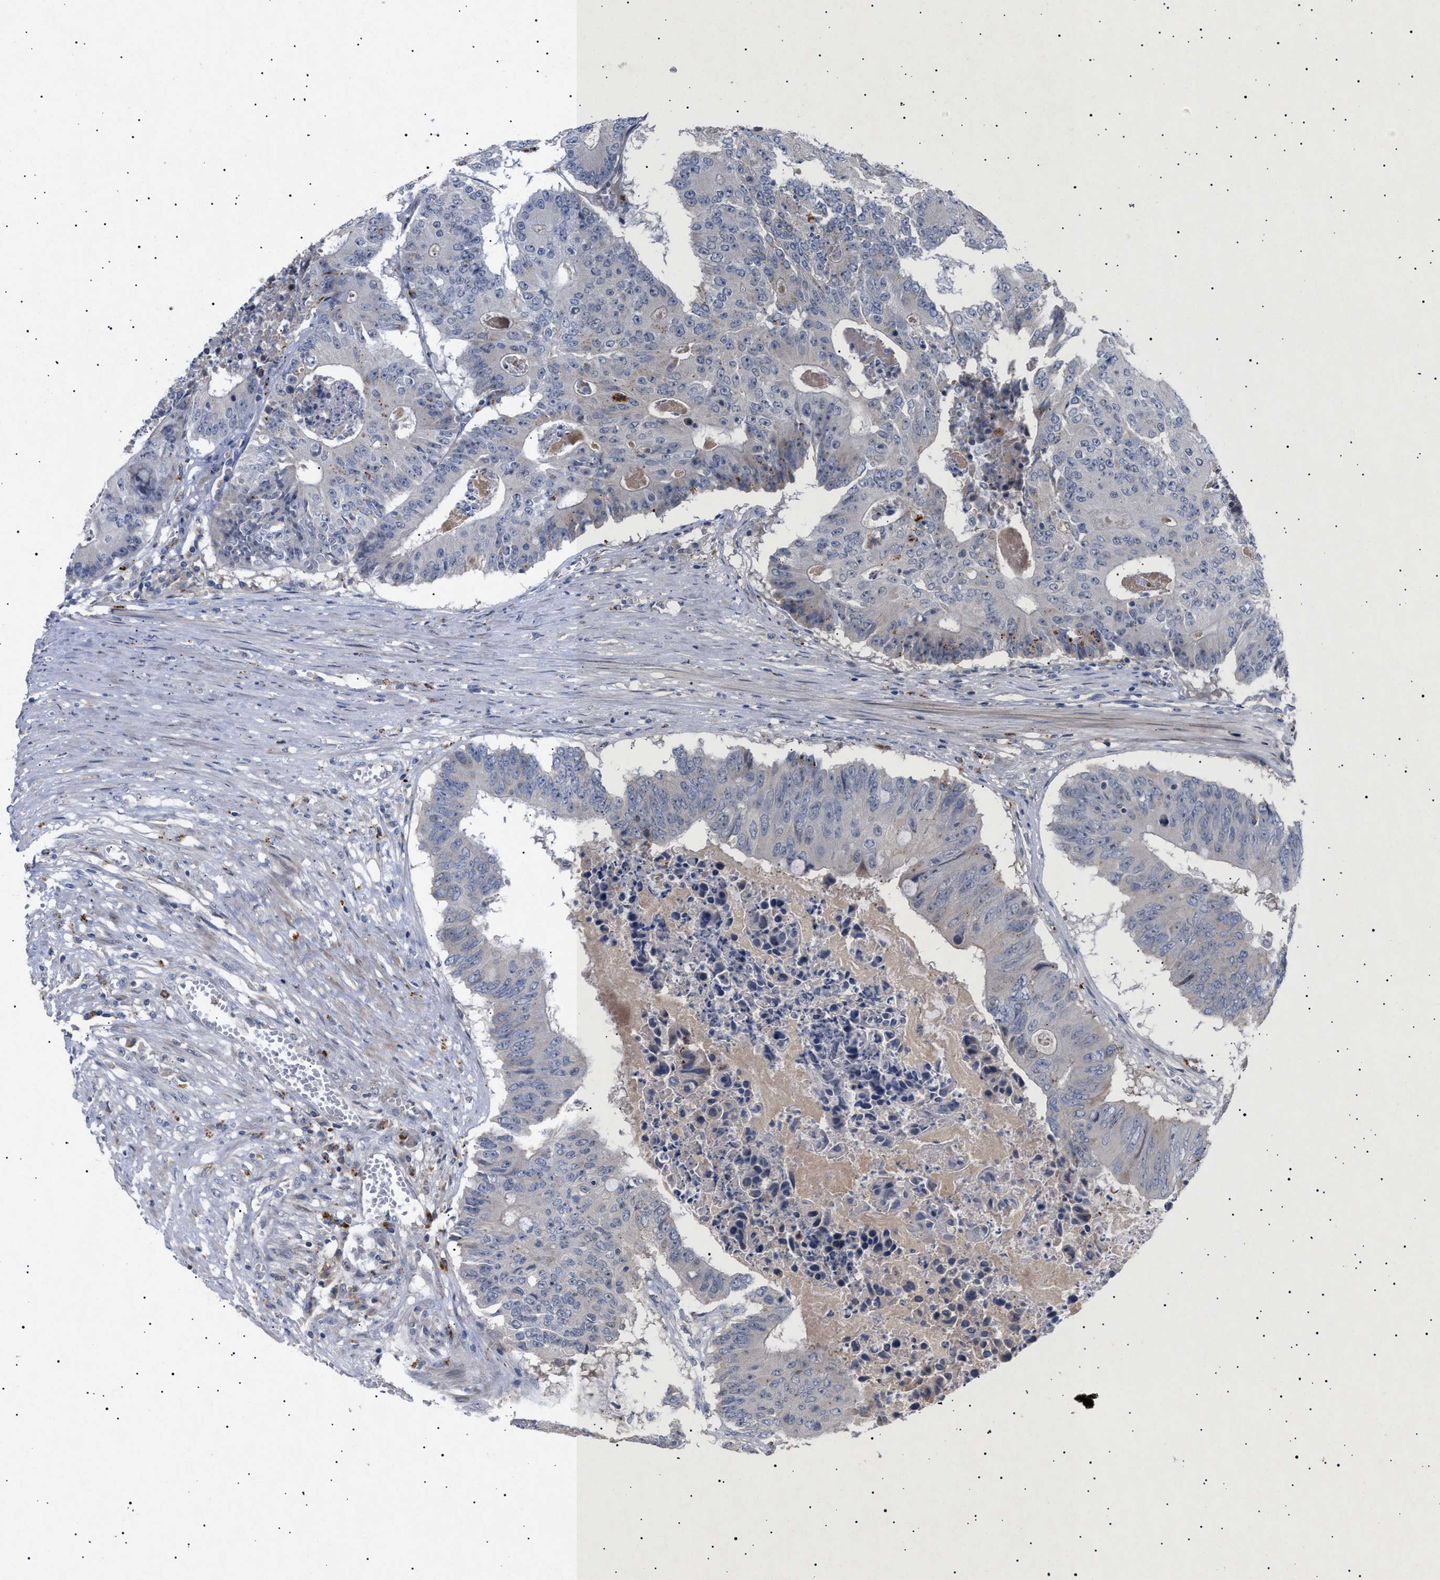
{"staining": {"intensity": "weak", "quantity": "<25%", "location": "cytoplasmic/membranous"}, "tissue": "colorectal cancer", "cell_type": "Tumor cells", "image_type": "cancer", "snomed": [{"axis": "morphology", "description": "Adenocarcinoma, NOS"}, {"axis": "topography", "description": "Colon"}], "caption": "An immunohistochemistry photomicrograph of colorectal cancer is shown. There is no staining in tumor cells of colorectal cancer.", "gene": "SIRT5", "patient": {"sex": "male", "age": 87}}